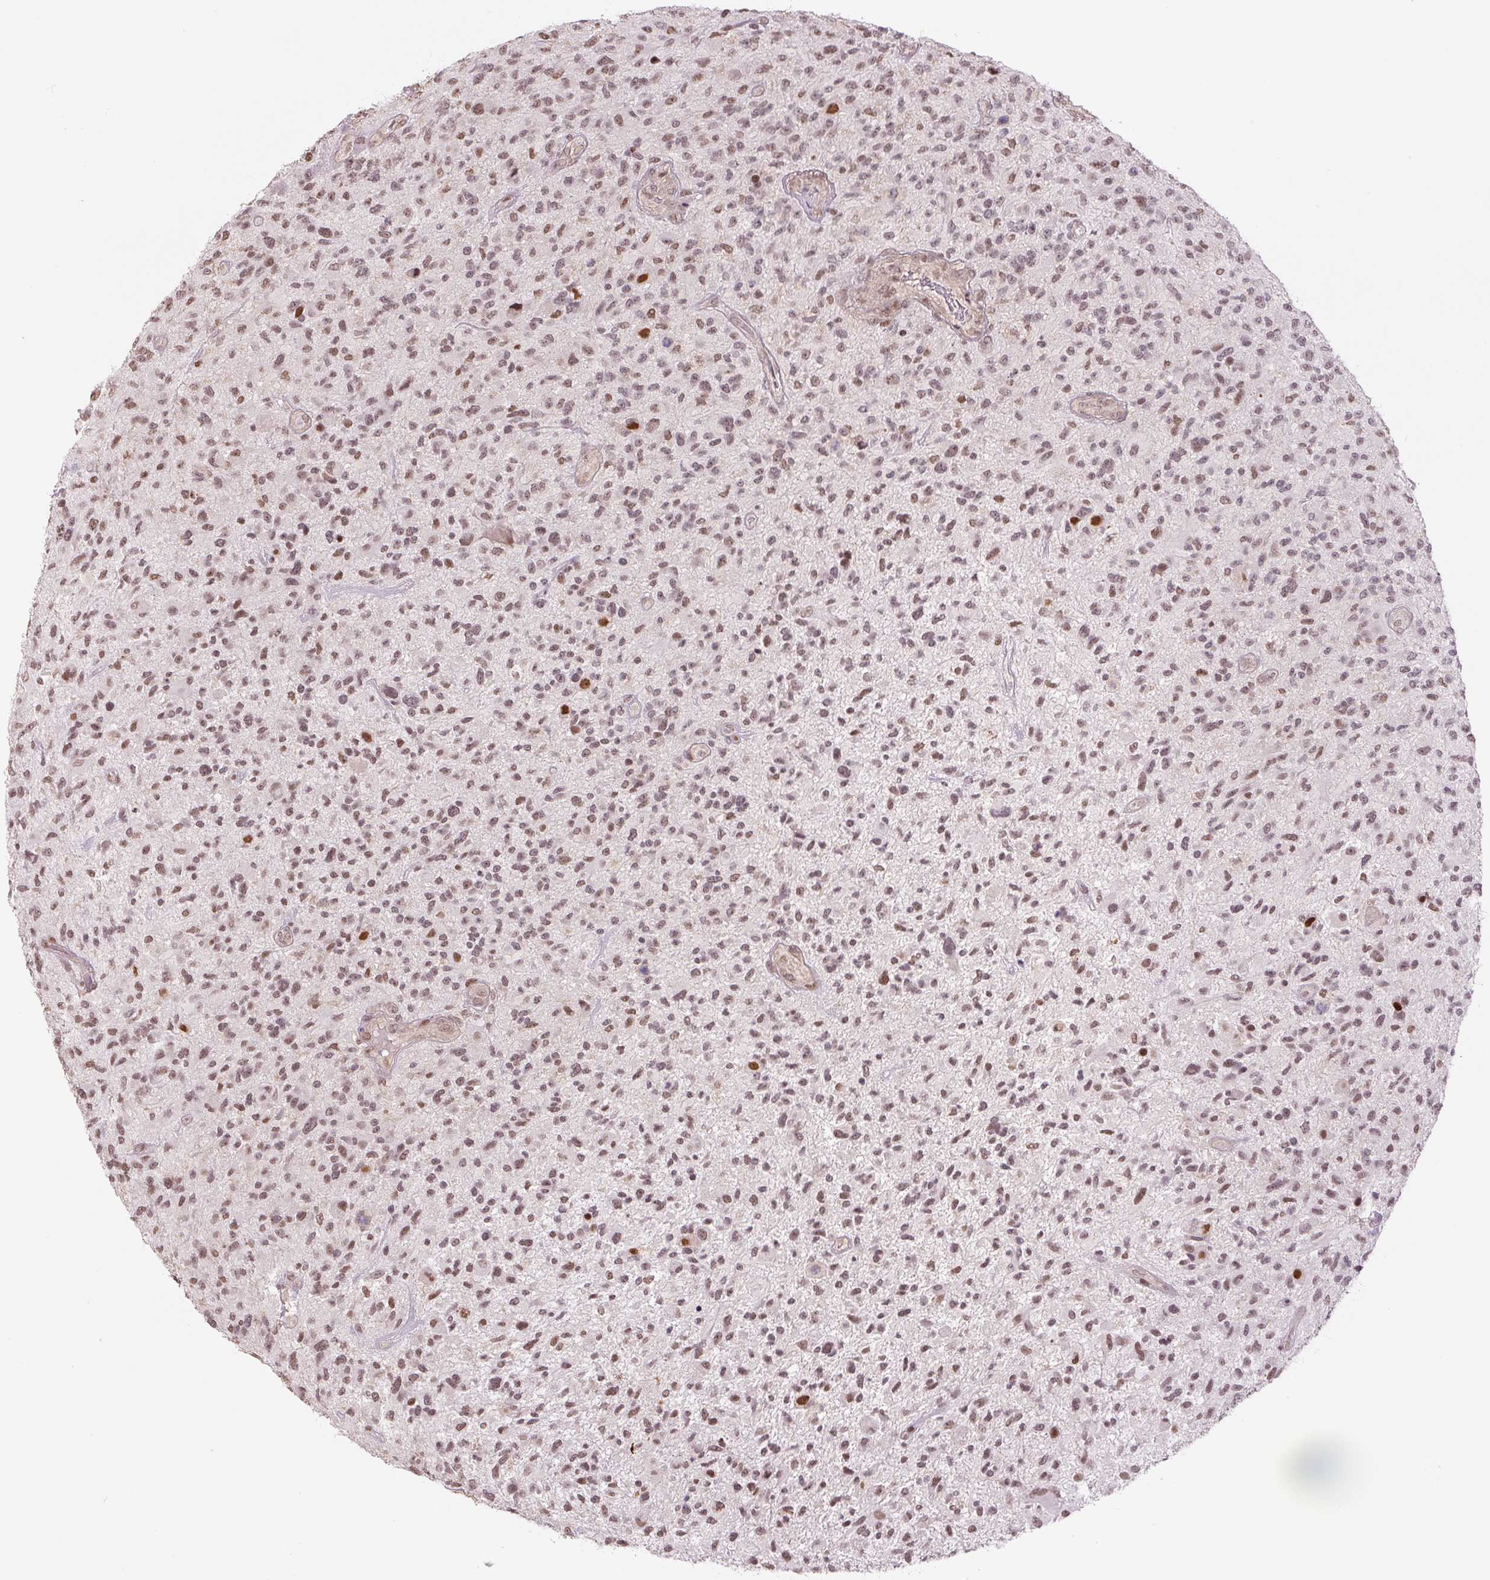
{"staining": {"intensity": "moderate", "quantity": ">75%", "location": "nuclear"}, "tissue": "glioma", "cell_type": "Tumor cells", "image_type": "cancer", "snomed": [{"axis": "morphology", "description": "Glioma, malignant, High grade"}, {"axis": "topography", "description": "Brain"}], "caption": "Brown immunohistochemical staining in human malignant glioma (high-grade) displays moderate nuclear positivity in approximately >75% of tumor cells.", "gene": "TCFL5", "patient": {"sex": "male", "age": 47}}